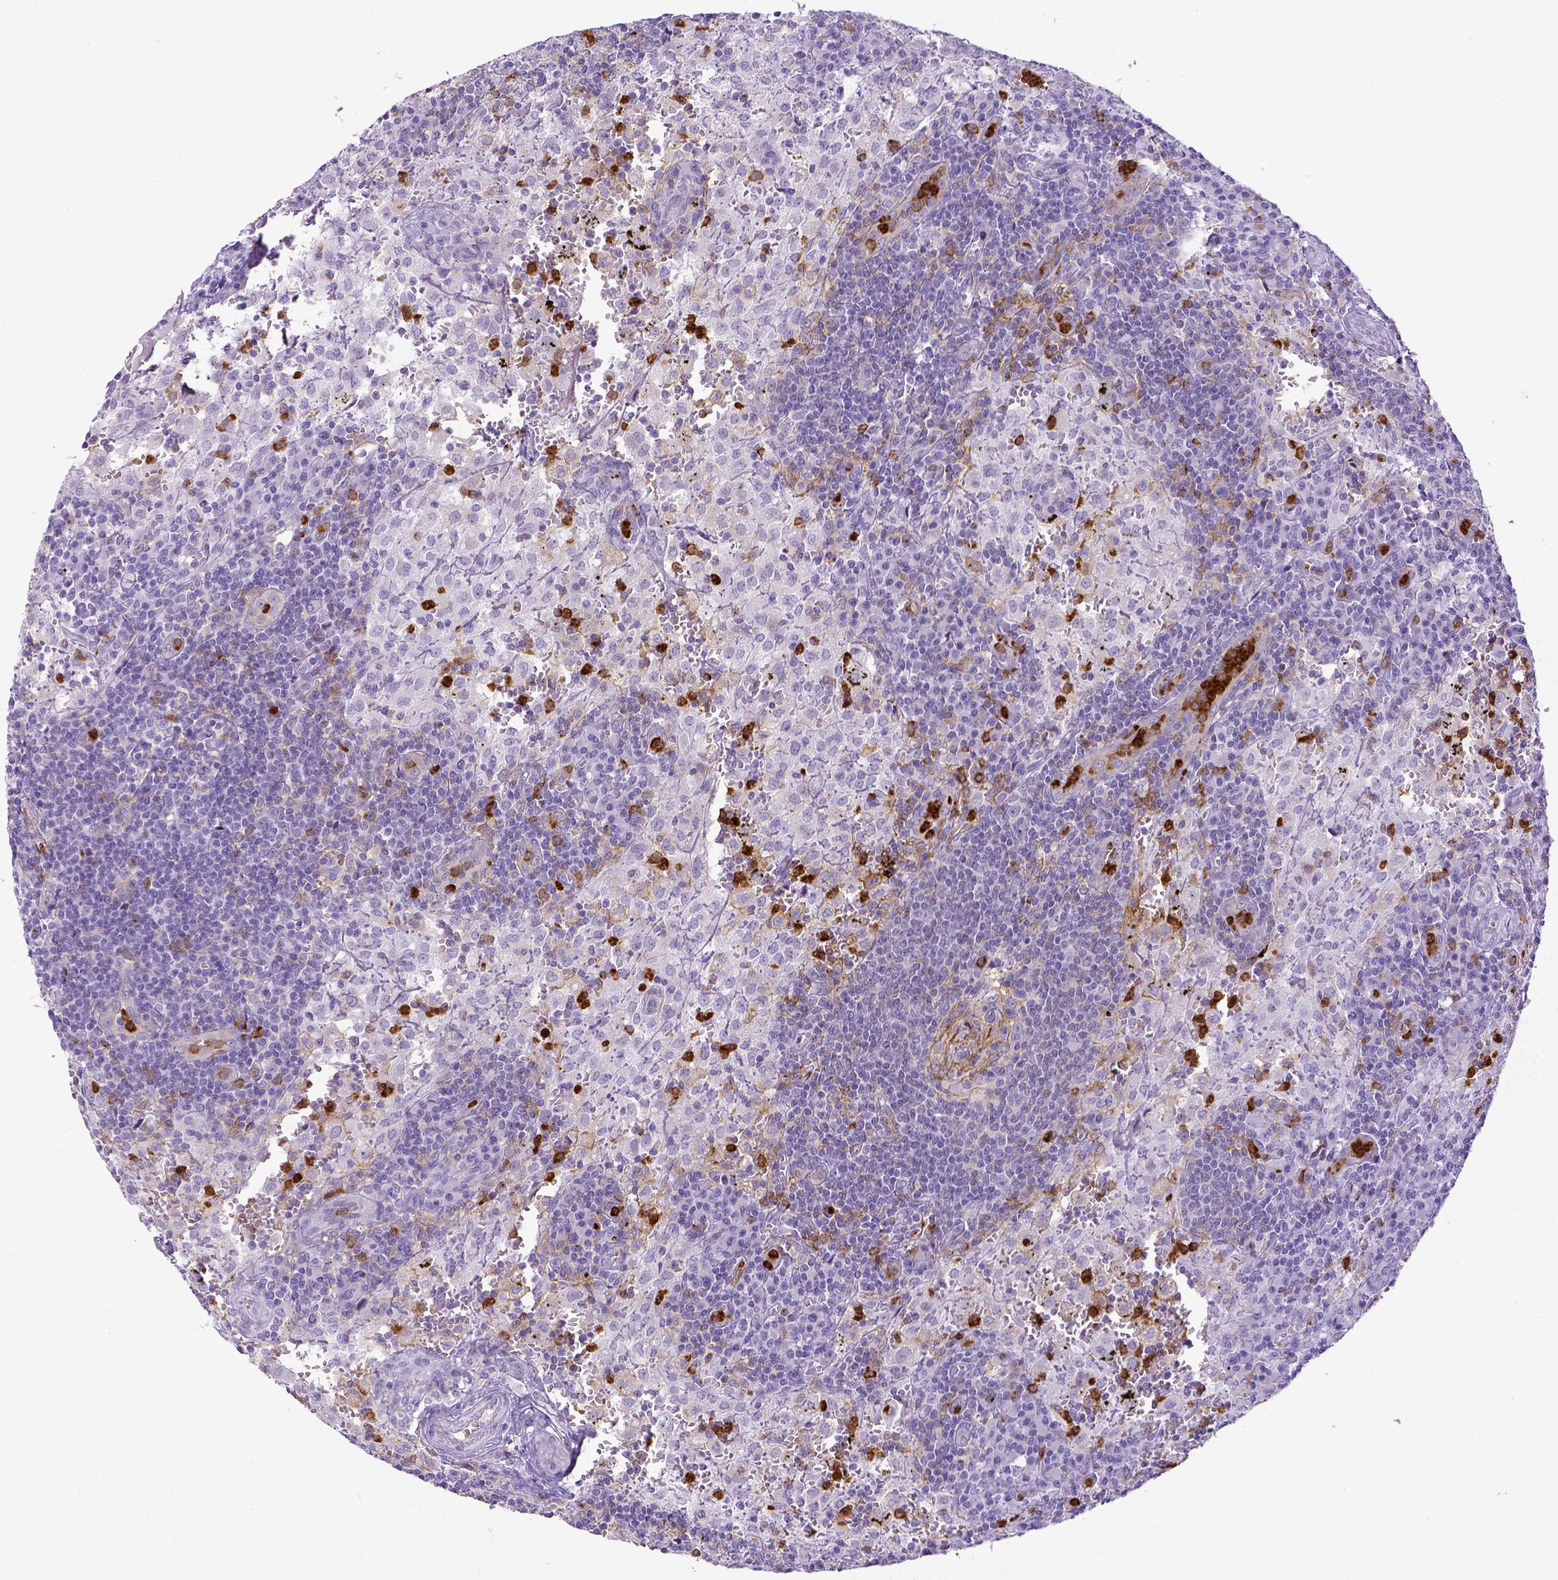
{"staining": {"intensity": "negative", "quantity": "none", "location": "none"}, "tissue": "lymph node", "cell_type": "Germinal center cells", "image_type": "normal", "snomed": [{"axis": "morphology", "description": "Normal tissue, NOS"}, {"axis": "topography", "description": "Lymph node"}], "caption": "High power microscopy photomicrograph of an IHC photomicrograph of benign lymph node, revealing no significant expression in germinal center cells. Brightfield microscopy of IHC stained with DAB (3,3'-diaminobenzidine) (brown) and hematoxylin (blue), captured at high magnification.", "gene": "ITGAM", "patient": {"sex": "male", "age": 62}}